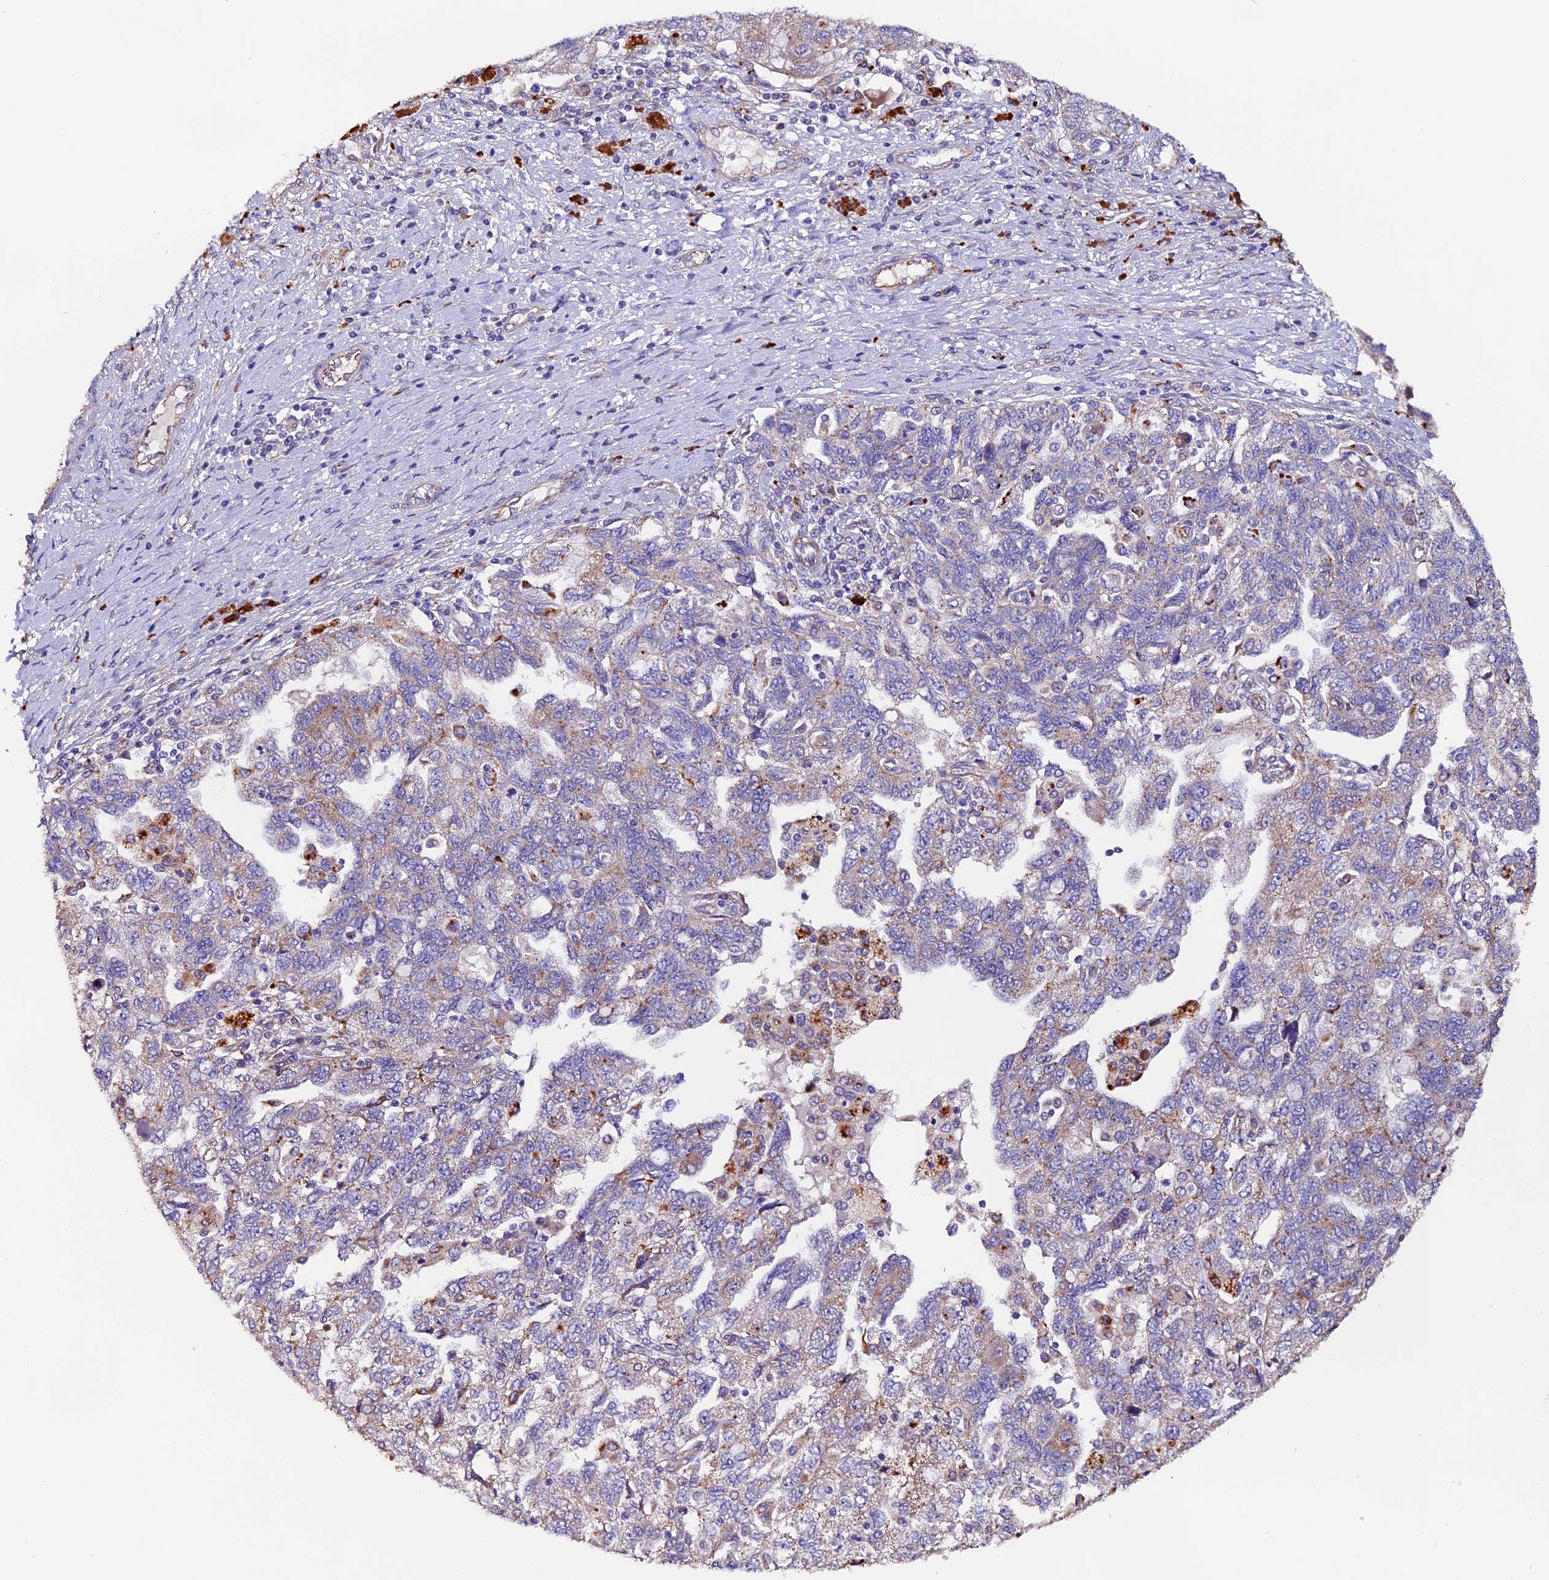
{"staining": {"intensity": "weak", "quantity": "<25%", "location": "cytoplasmic/membranous"}, "tissue": "ovarian cancer", "cell_type": "Tumor cells", "image_type": "cancer", "snomed": [{"axis": "morphology", "description": "Carcinoma, NOS"}, {"axis": "morphology", "description": "Cystadenocarcinoma, serous, NOS"}, {"axis": "topography", "description": "Ovary"}], "caption": "An image of human ovarian cancer (serous cystadenocarcinoma) is negative for staining in tumor cells.", "gene": "CLN5", "patient": {"sex": "female", "age": 69}}